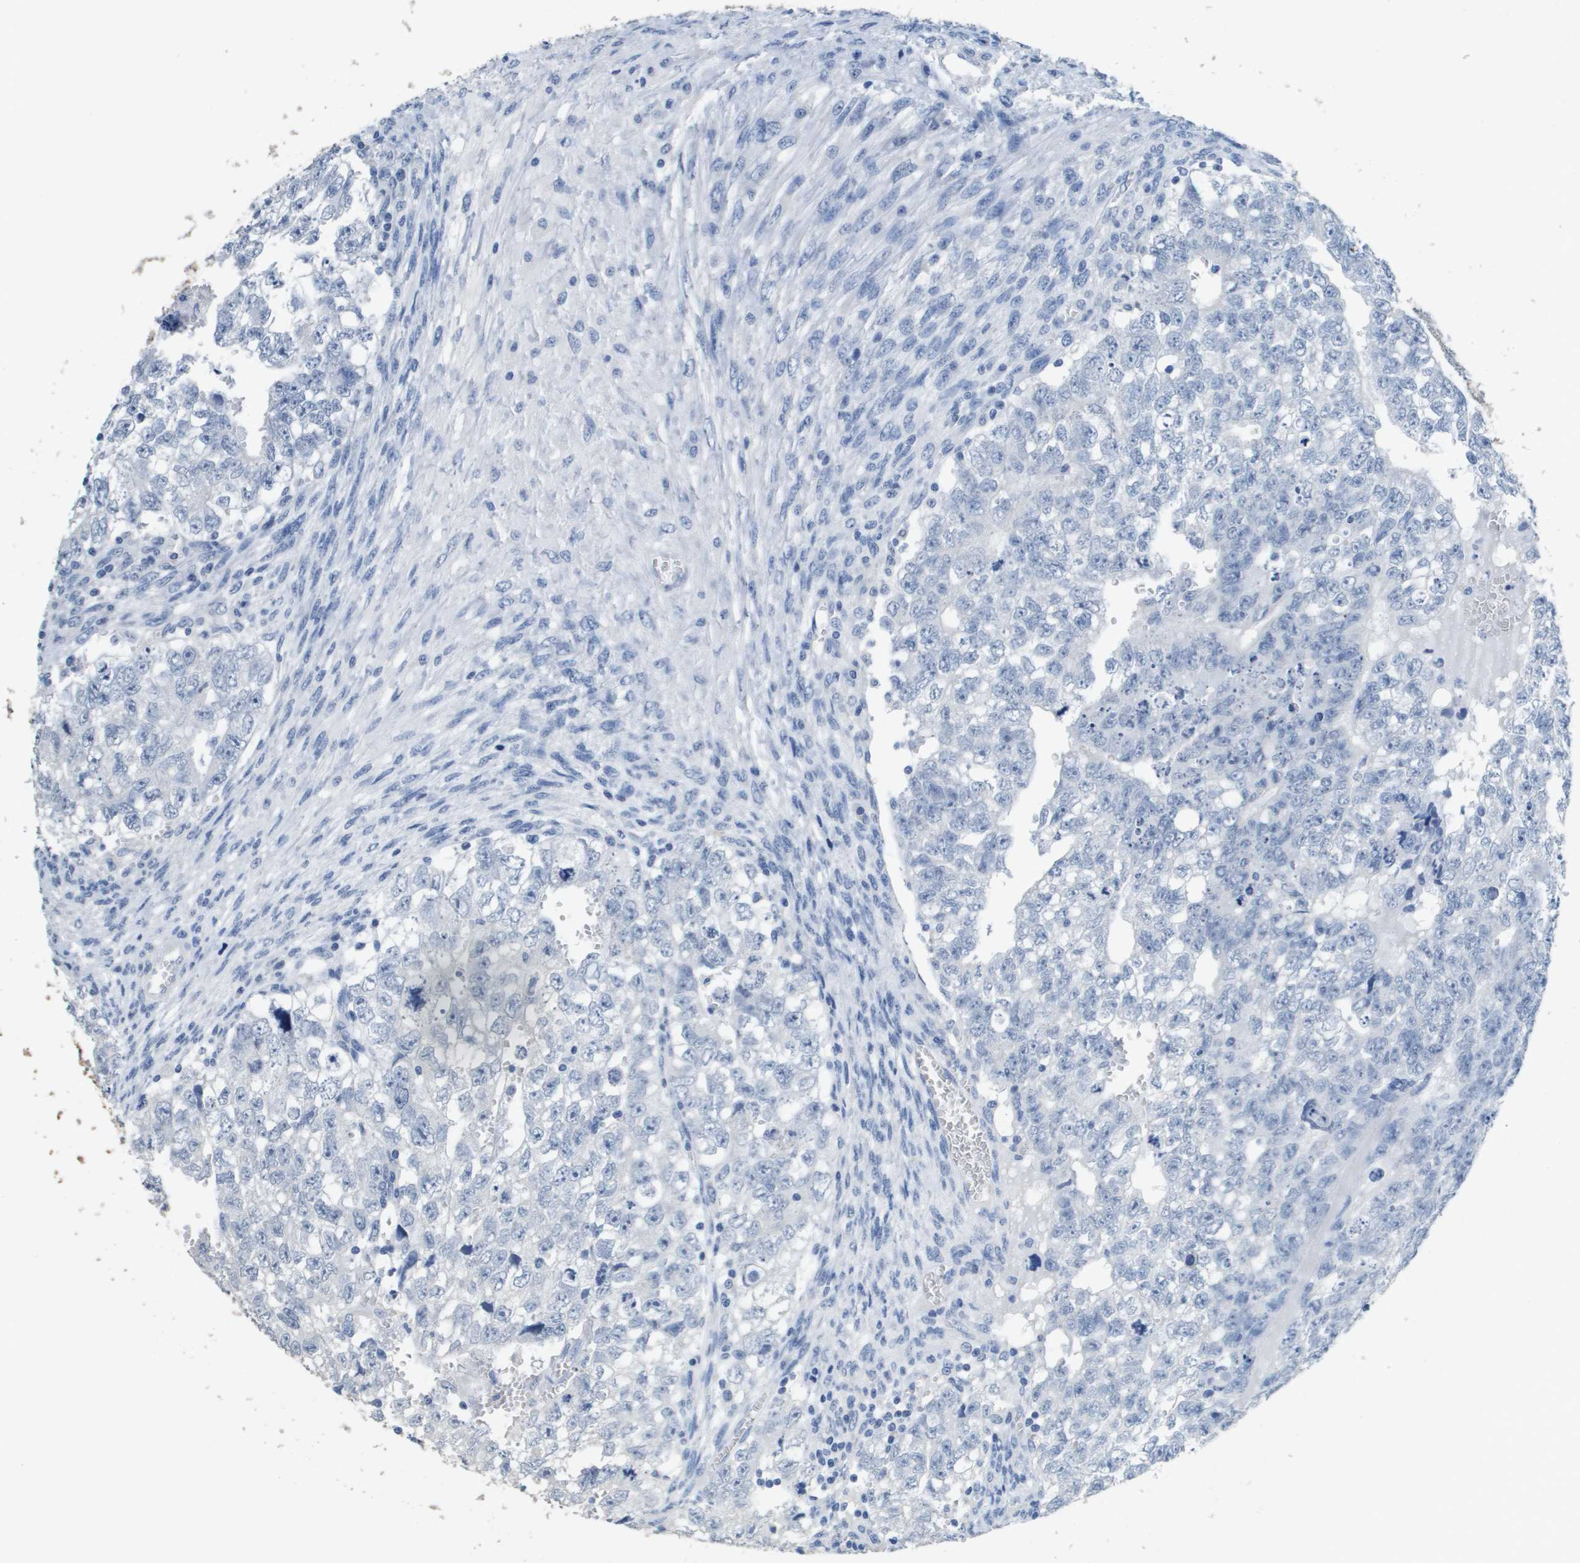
{"staining": {"intensity": "negative", "quantity": "none", "location": "none"}, "tissue": "testis cancer", "cell_type": "Tumor cells", "image_type": "cancer", "snomed": [{"axis": "morphology", "description": "Seminoma, NOS"}, {"axis": "morphology", "description": "Carcinoma, Embryonal, NOS"}, {"axis": "topography", "description": "Testis"}], "caption": "A histopathology image of human embryonal carcinoma (testis) is negative for staining in tumor cells.", "gene": "MT3", "patient": {"sex": "male", "age": 38}}